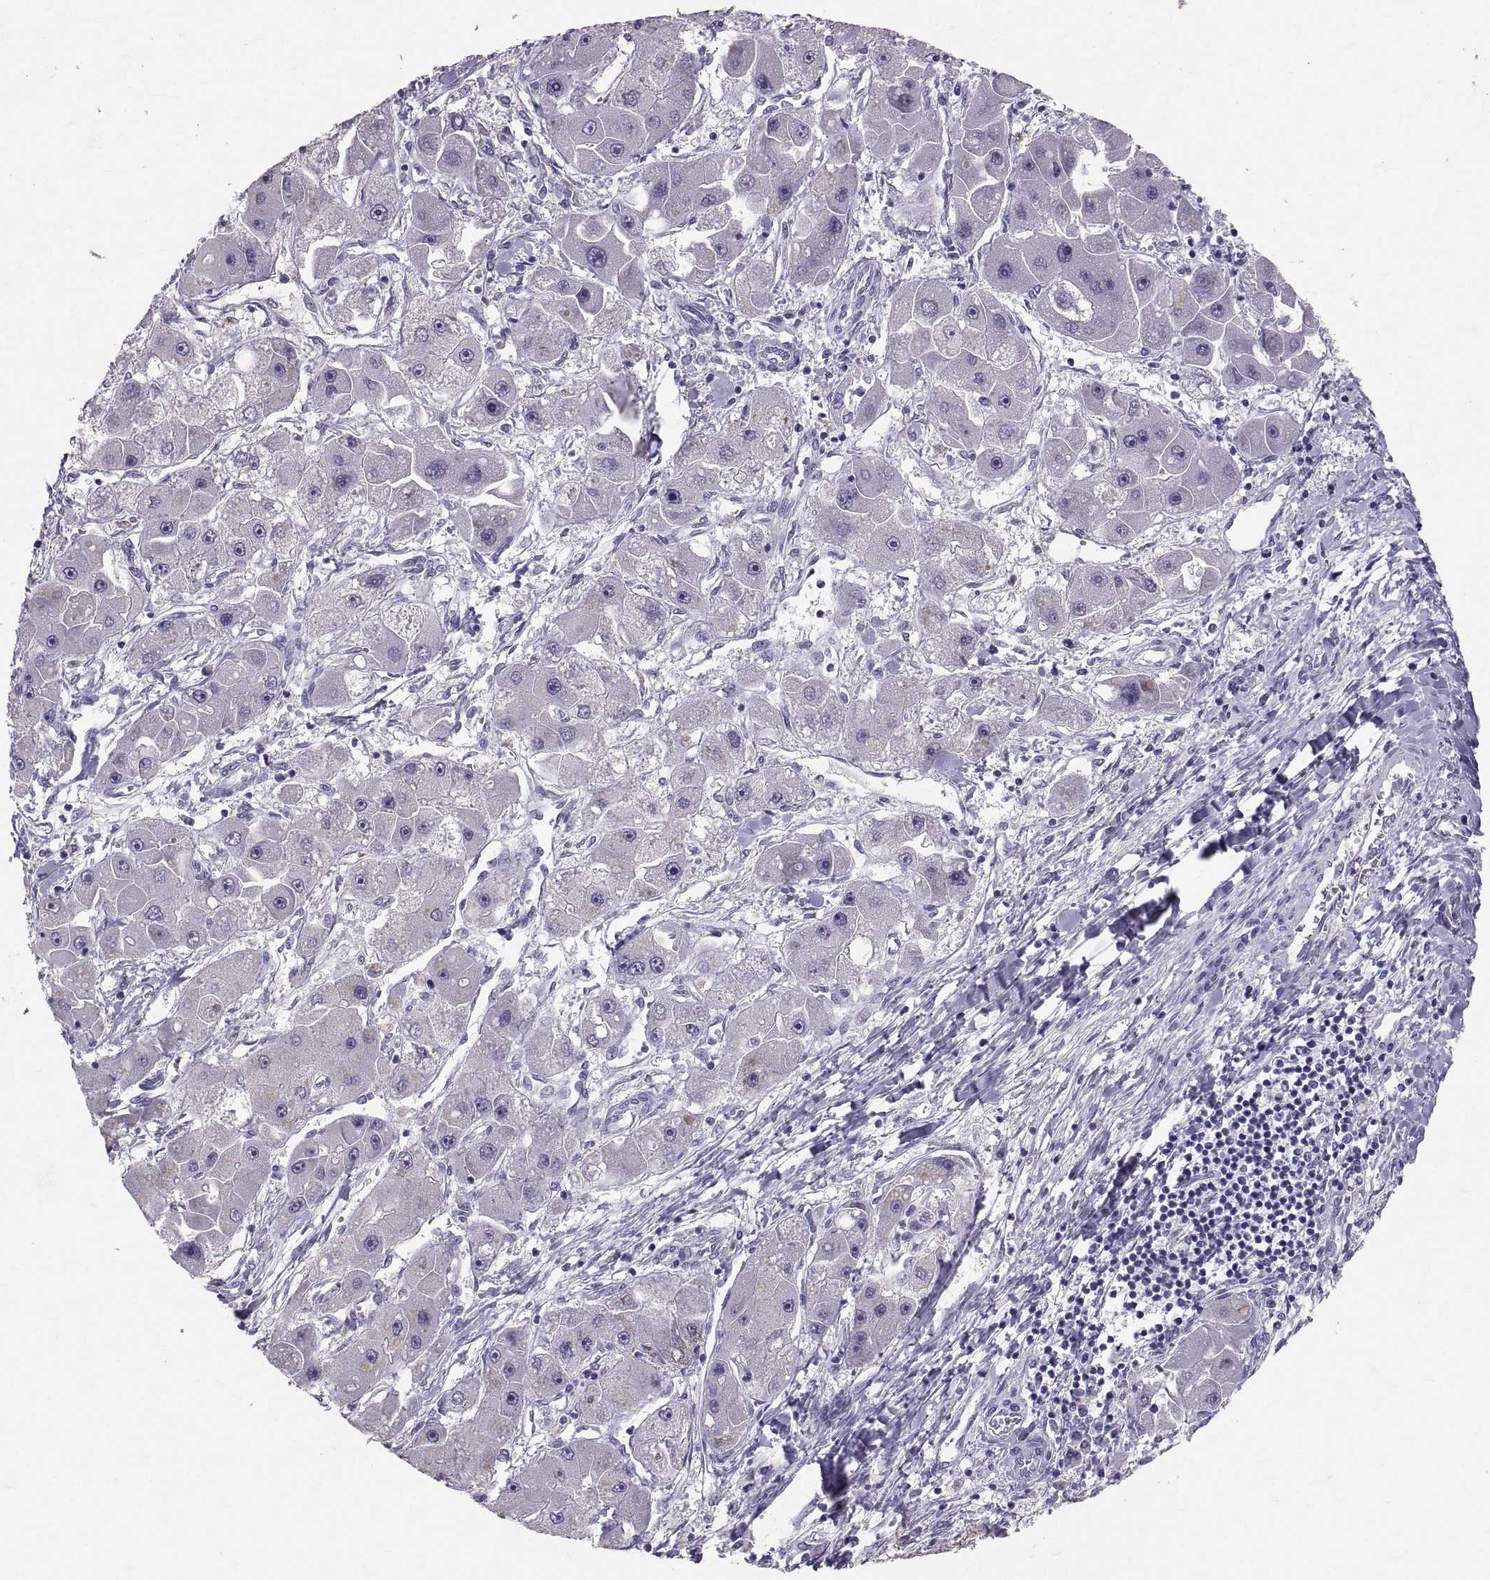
{"staining": {"intensity": "negative", "quantity": "none", "location": "none"}, "tissue": "liver cancer", "cell_type": "Tumor cells", "image_type": "cancer", "snomed": [{"axis": "morphology", "description": "Carcinoma, Hepatocellular, NOS"}, {"axis": "topography", "description": "Liver"}], "caption": "Immunohistochemistry (IHC) photomicrograph of neoplastic tissue: human liver hepatocellular carcinoma stained with DAB displays no significant protein positivity in tumor cells.", "gene": "PTN", "patient": {"sex": "male", "age": 24}}